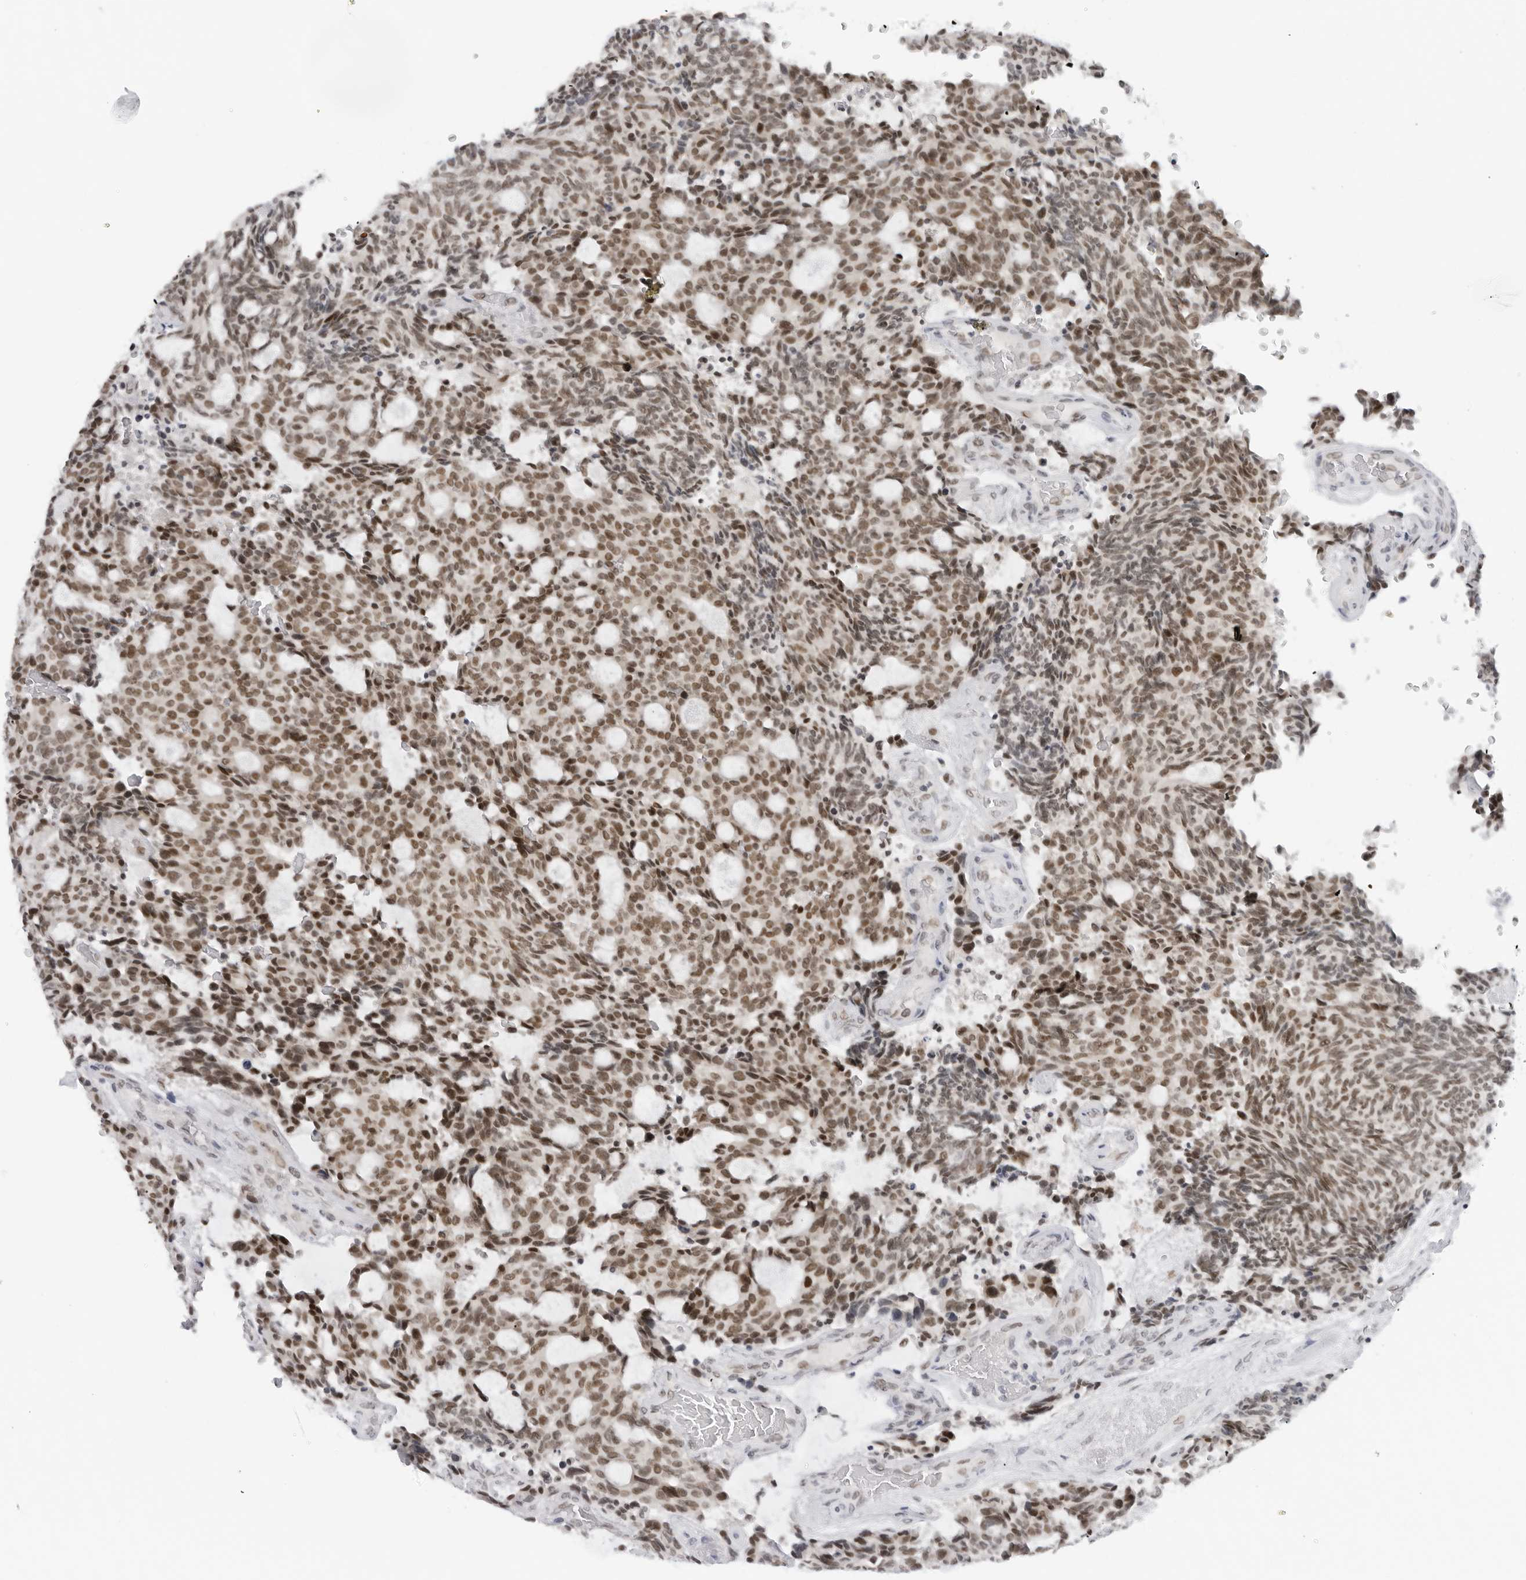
{"staining": {"intensity": "moderate", "quantity": ">75%", "location": "nuclear"}, "tissue": "carcinoid", "cell_type": "Tumor cells", "image_type": "cancer", "snomed": [{"axis": "morphology", "description": "Carcinoid, malignant, NOS"}, {"axis": "topography", "description": "Pancreas"}], "caption": "Tumor cells show medium levels of moderate nuclear expression in approximately >75% of cells in carcinoid.", "gene": "FOXK2", "patient": {"sex": "female", "age": 54}}